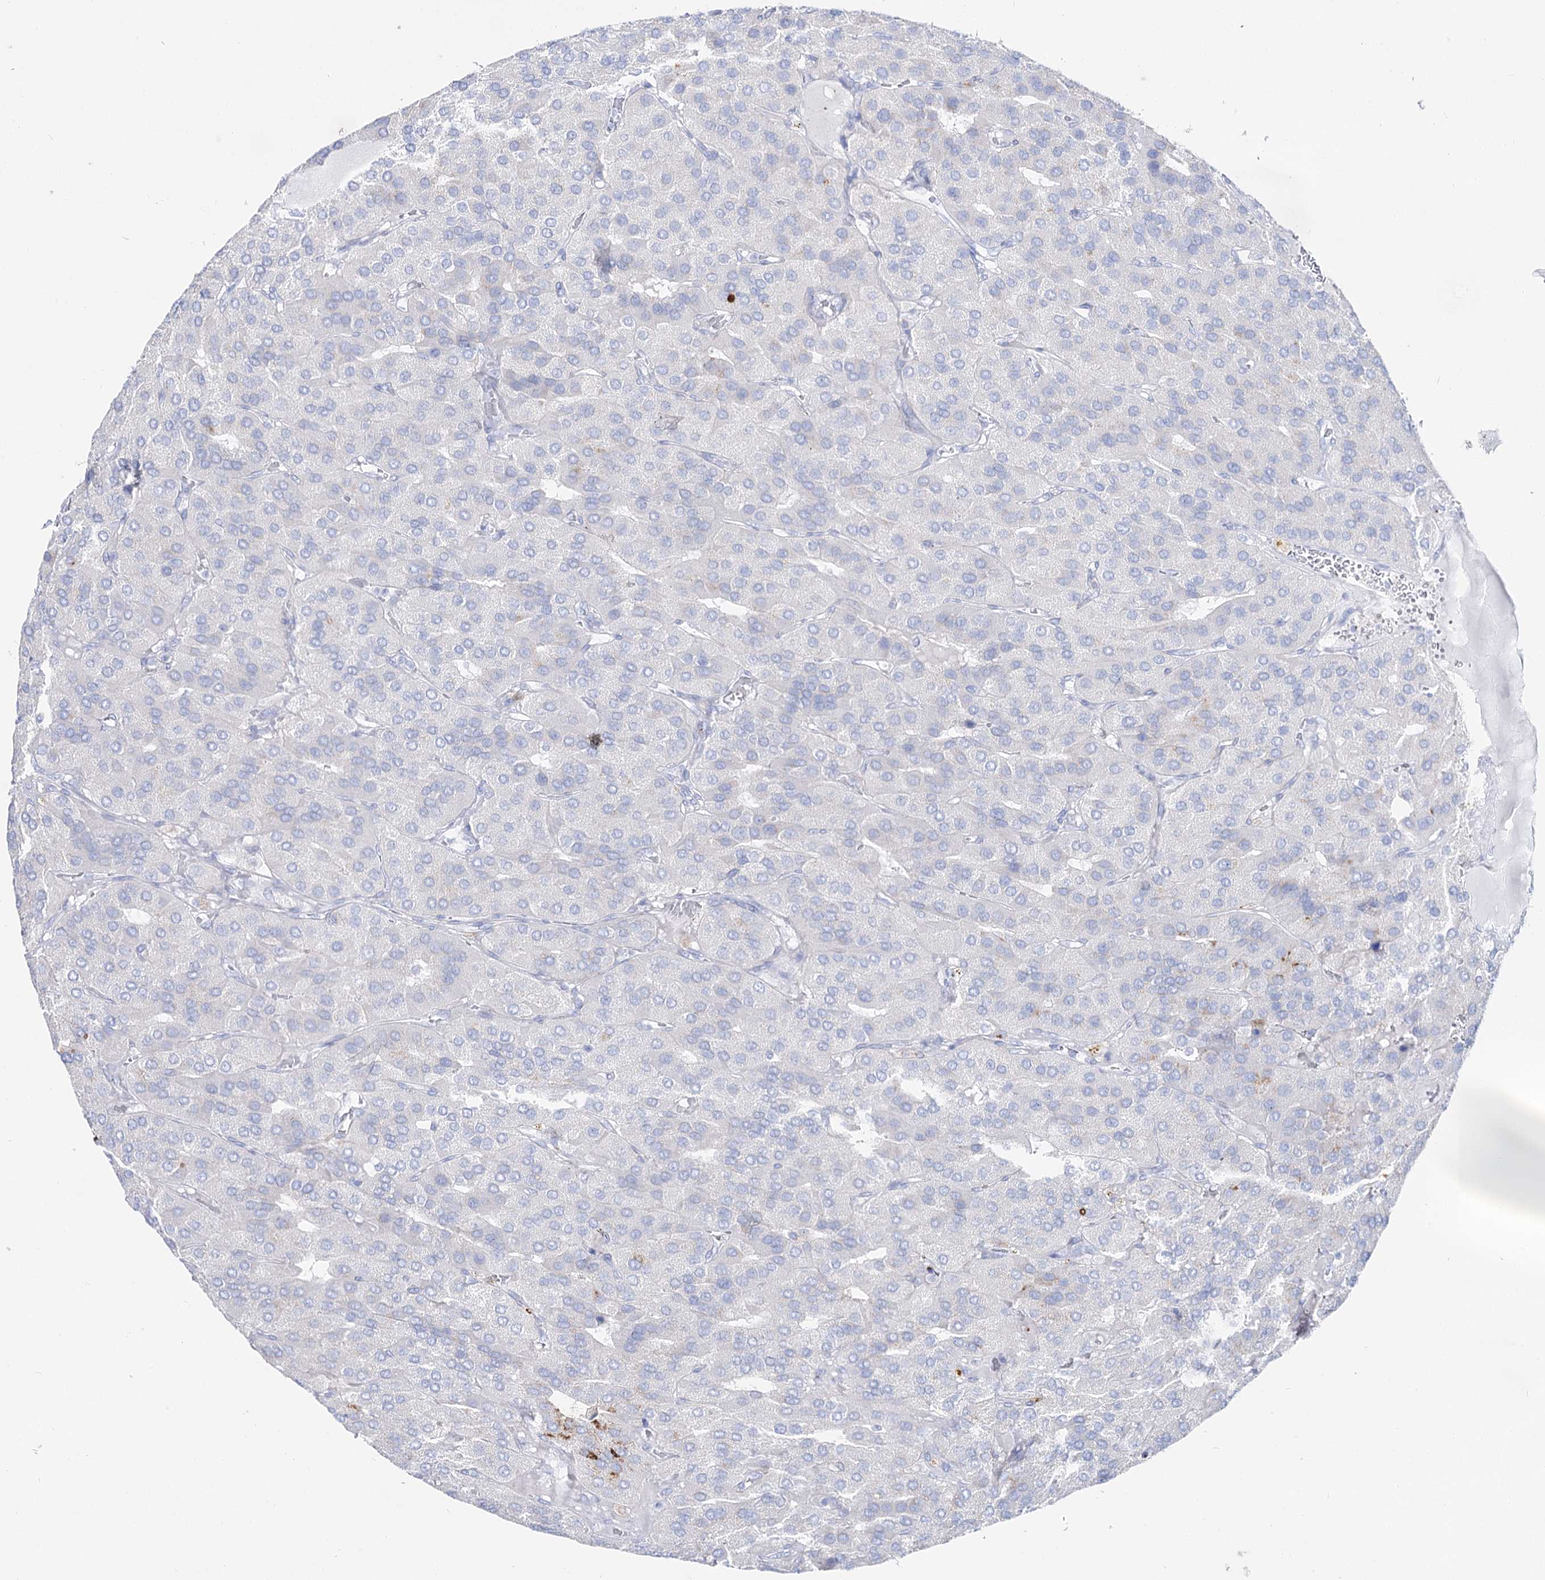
{"staining": {"intensity": "negative", "quantity": "none", "location": "none"}, "tissue": "parathyroid gland", "cell_type": "Glandular cells", "image_type": "normal", "snomed": [{"axis": "morphology", "description": "Normal tissue, NOS"}, {"axis": "morphology", "description": "Adenoma, NOS"}, {"axis": "topography", "description": "Parathyroid gland"}], "caption": "An image of human parathyroid gland is negative for staining in glandular cells. (Brightfield microscopy of DAB immunohistochemistry at high magnification).", "gene": "SLC3A1", "patient": {"sex": "female", "age": 86}}